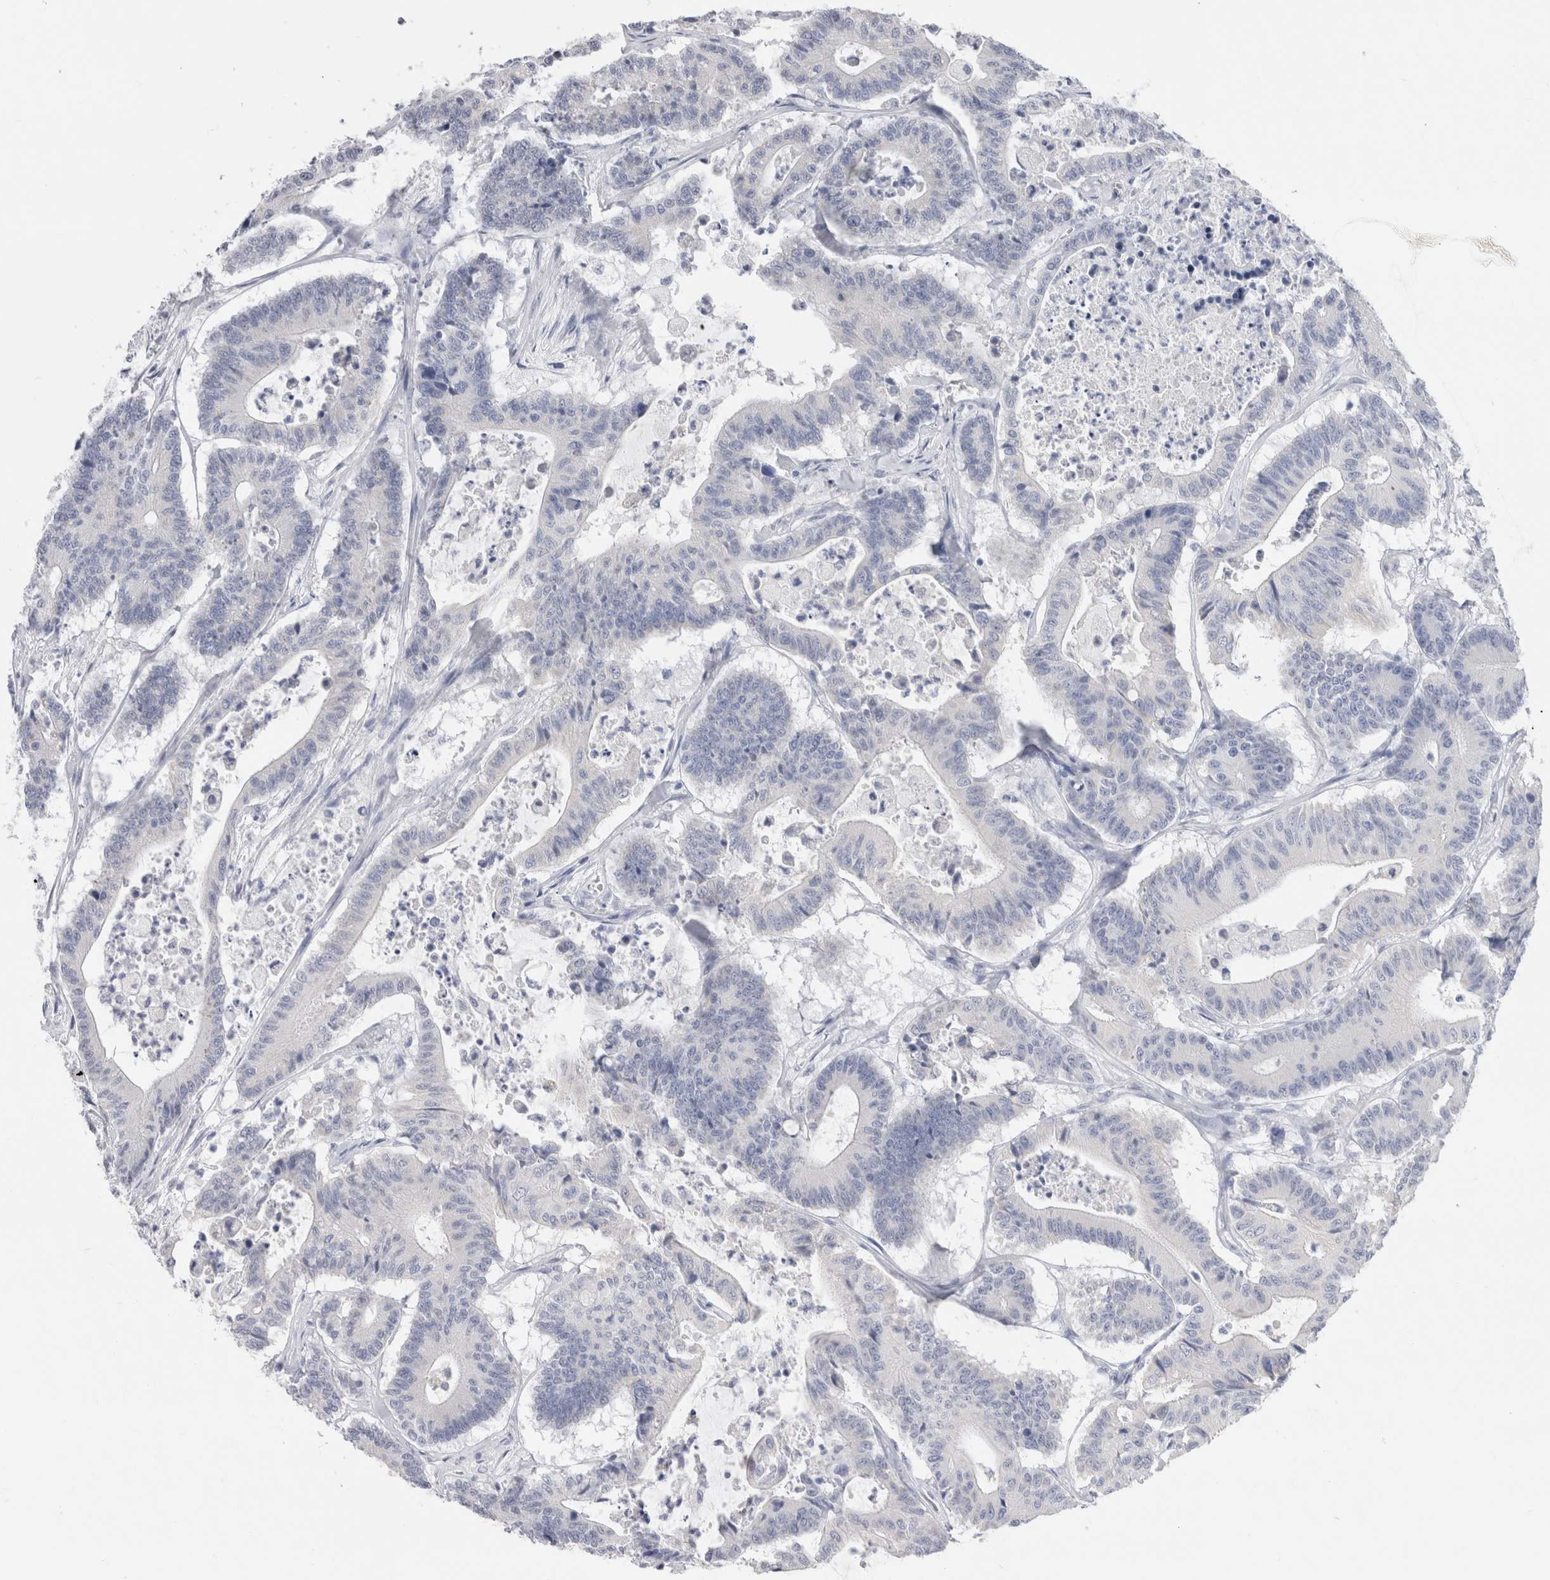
{"staining": {"intensity": "negative", "quantity": "none", "location": "none"}, "tissue": "colorectal cancer", "cell_type": "Tumor cells", "image_type": "cancer", "snomed": [{"axis": "morphology", "description": "Adenocarcinoma, NOS"}, {"axis": "topography", "description": "Colon"}], "caption": "High power microscopy photomicrograph of an immunohistochemistry (IHC) histopathology image of adenocarcinoma (colorectal), revealing no significant expression in tumor cells.", "gene": "C9orf50", "patient": {"sex": "female", "age": 84}}